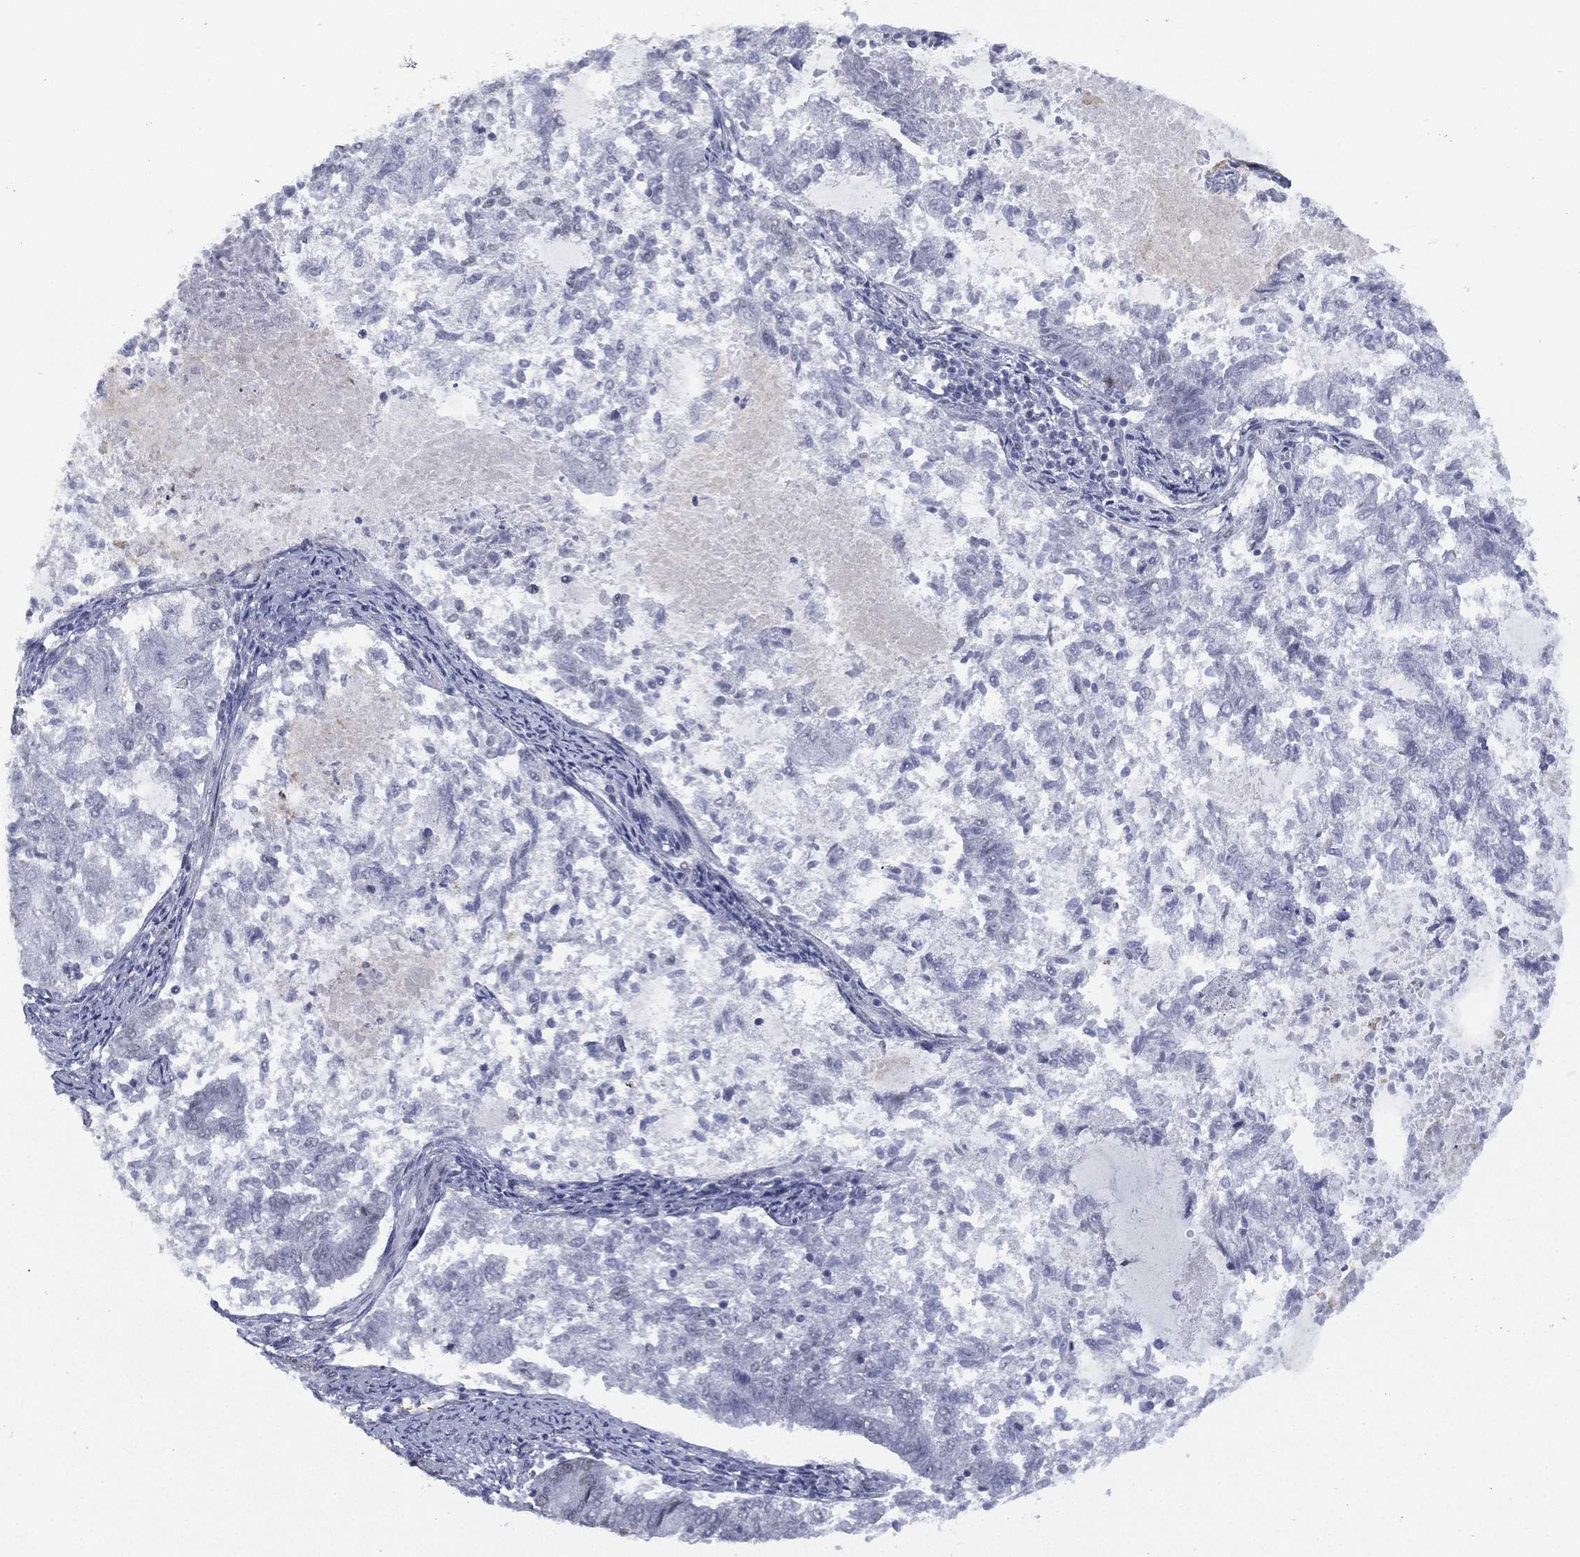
{"staining": {"intensity": "negative", "quantity": "none", "location": "none"}, "tissue": "endometrial cancer", "cell_type": "Tumor cells", "image_type": "cancer", "snomed": [{"axis": "morphology", "description": "Adenocarcinoma, NOS"}, {"axis": "topography", "description": "Endometrium"}], "caption": "Endometrial adenocarcinoma was stained to show a protein in brown. There is no significant staining in tumor cells. (DAB (3,3'-diaminobenzidine) immunohistochemistry visualized using brightfield microscopy, high magnification).", "gene": "ZNF711", "patient": {"sex": "female", "age": 65}}